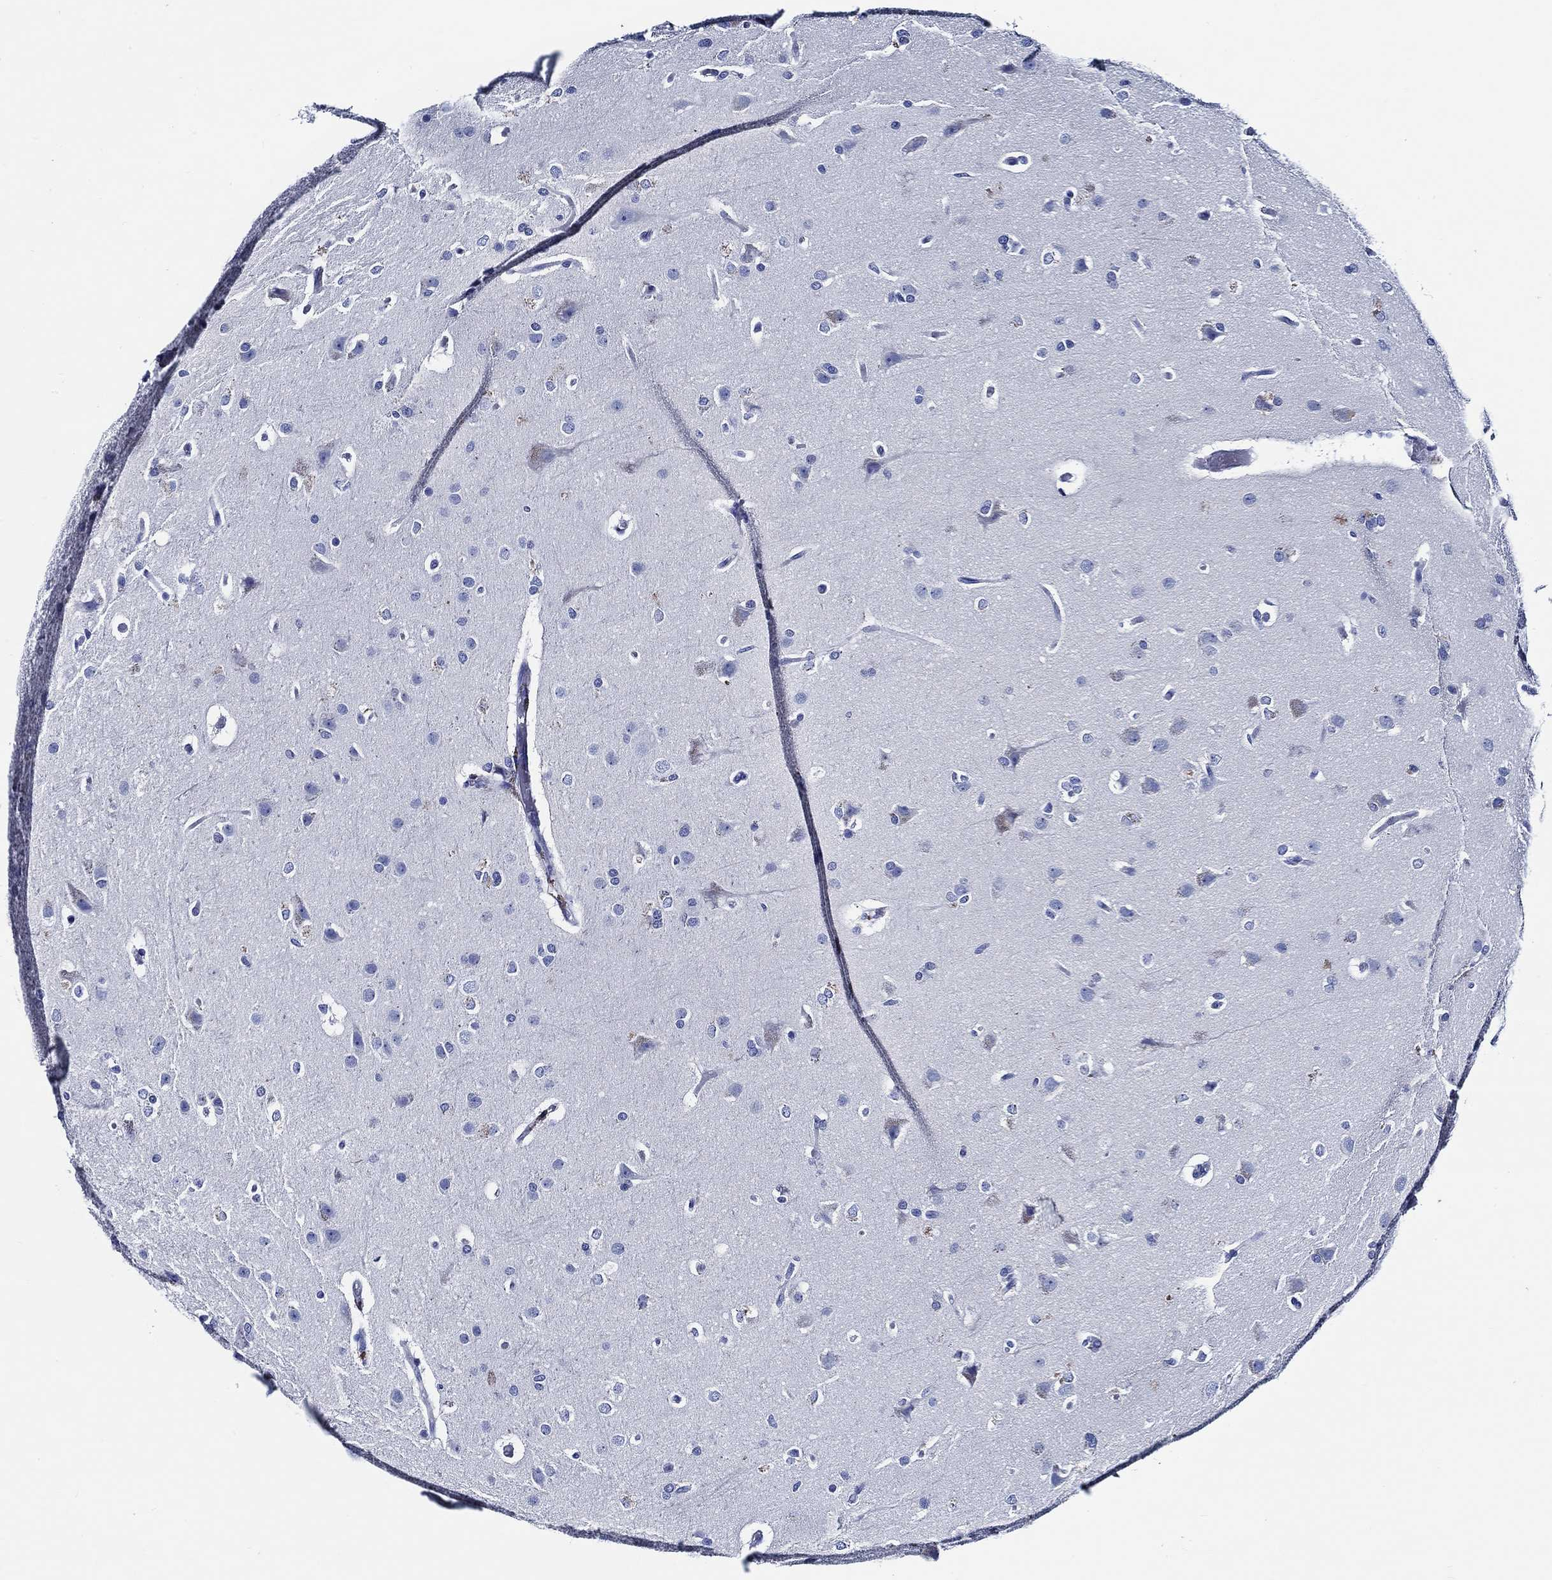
{"staining": {"intensity": "negative", "quantity": "none", "location": "none"}, "tissue": "glioma", "cell_type": "Tumor cells", "image_type": "cancer", "snomed": [{"axis": "morphology", "description": "Glioma, malignant, High grade"}, {"axis": "topography", "description": "Brain"}], "caption": "Immunohistochemistry (IHC) photomicrograph of neoplastic tissue: high-grade glioma (malignant) stained with DAB (3,3'-diaminobenzidine) demonstrates no significant protein expression in tumor cells.", "gene": "WDR62", "patient": {"sex": "male", "age": 68}}